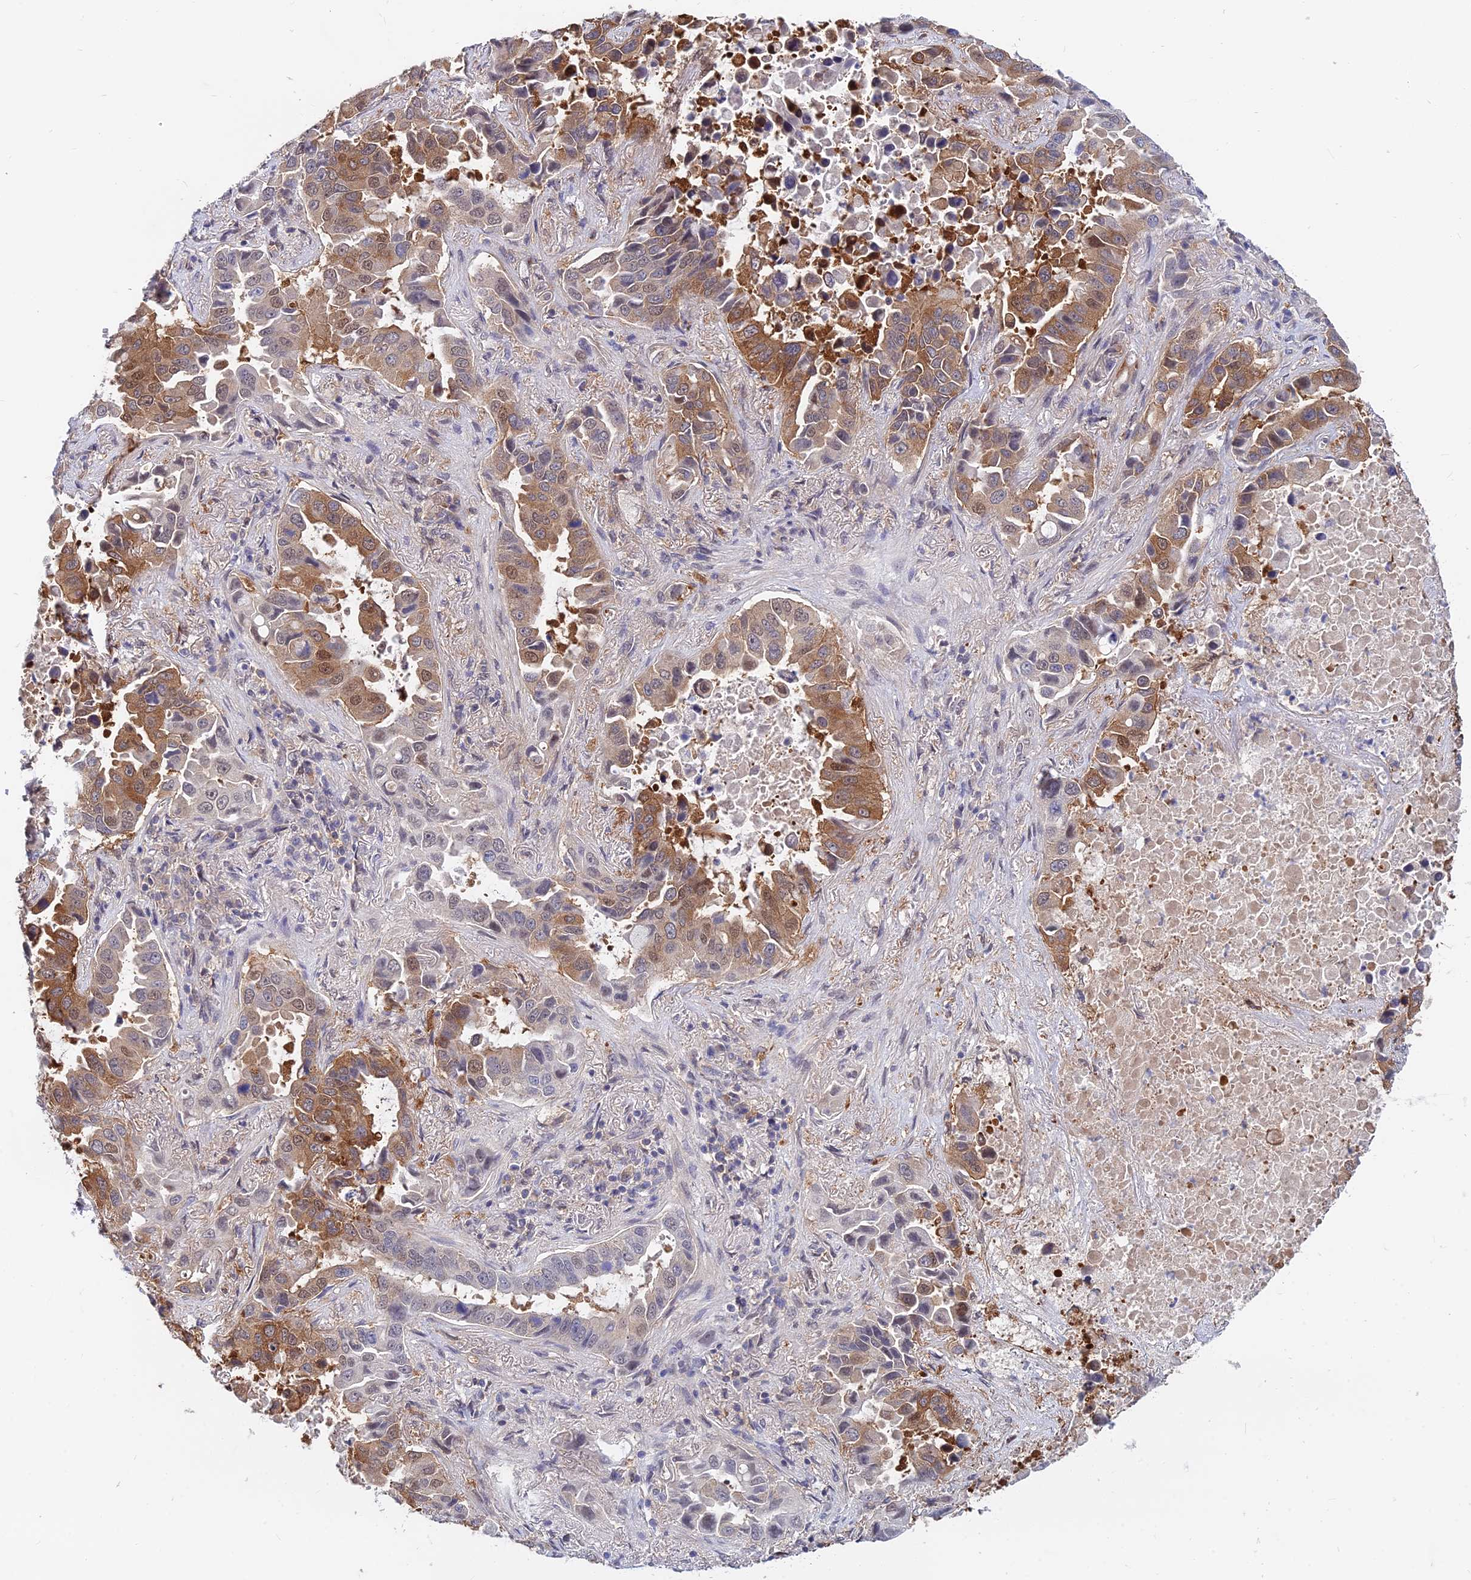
{"staining": {"intensity": "moderate", "quantity": ">75%", "location": "cytoplasmic/membranous"}, "tissue": "lung cancer", "cell_type": "Tumor cells", "image_type": "cancer", "snomed": [{"axis": "morphology", "description": "Adenocarcinoma, NOS"}, {"axis": "topography", "description": "Lung"}], "caption": "High-magnification brightfield microscopy of lung adenocarcinoma stained with DAB (brown) and counterstained with hematoxylin (blue). tumor cells exhibit moderate cytoplasmic/membranous positivity is seen in approximately>75% of cells.", "gene": "B3GALT4", "patient": {"sex": "male", "age": 64}}